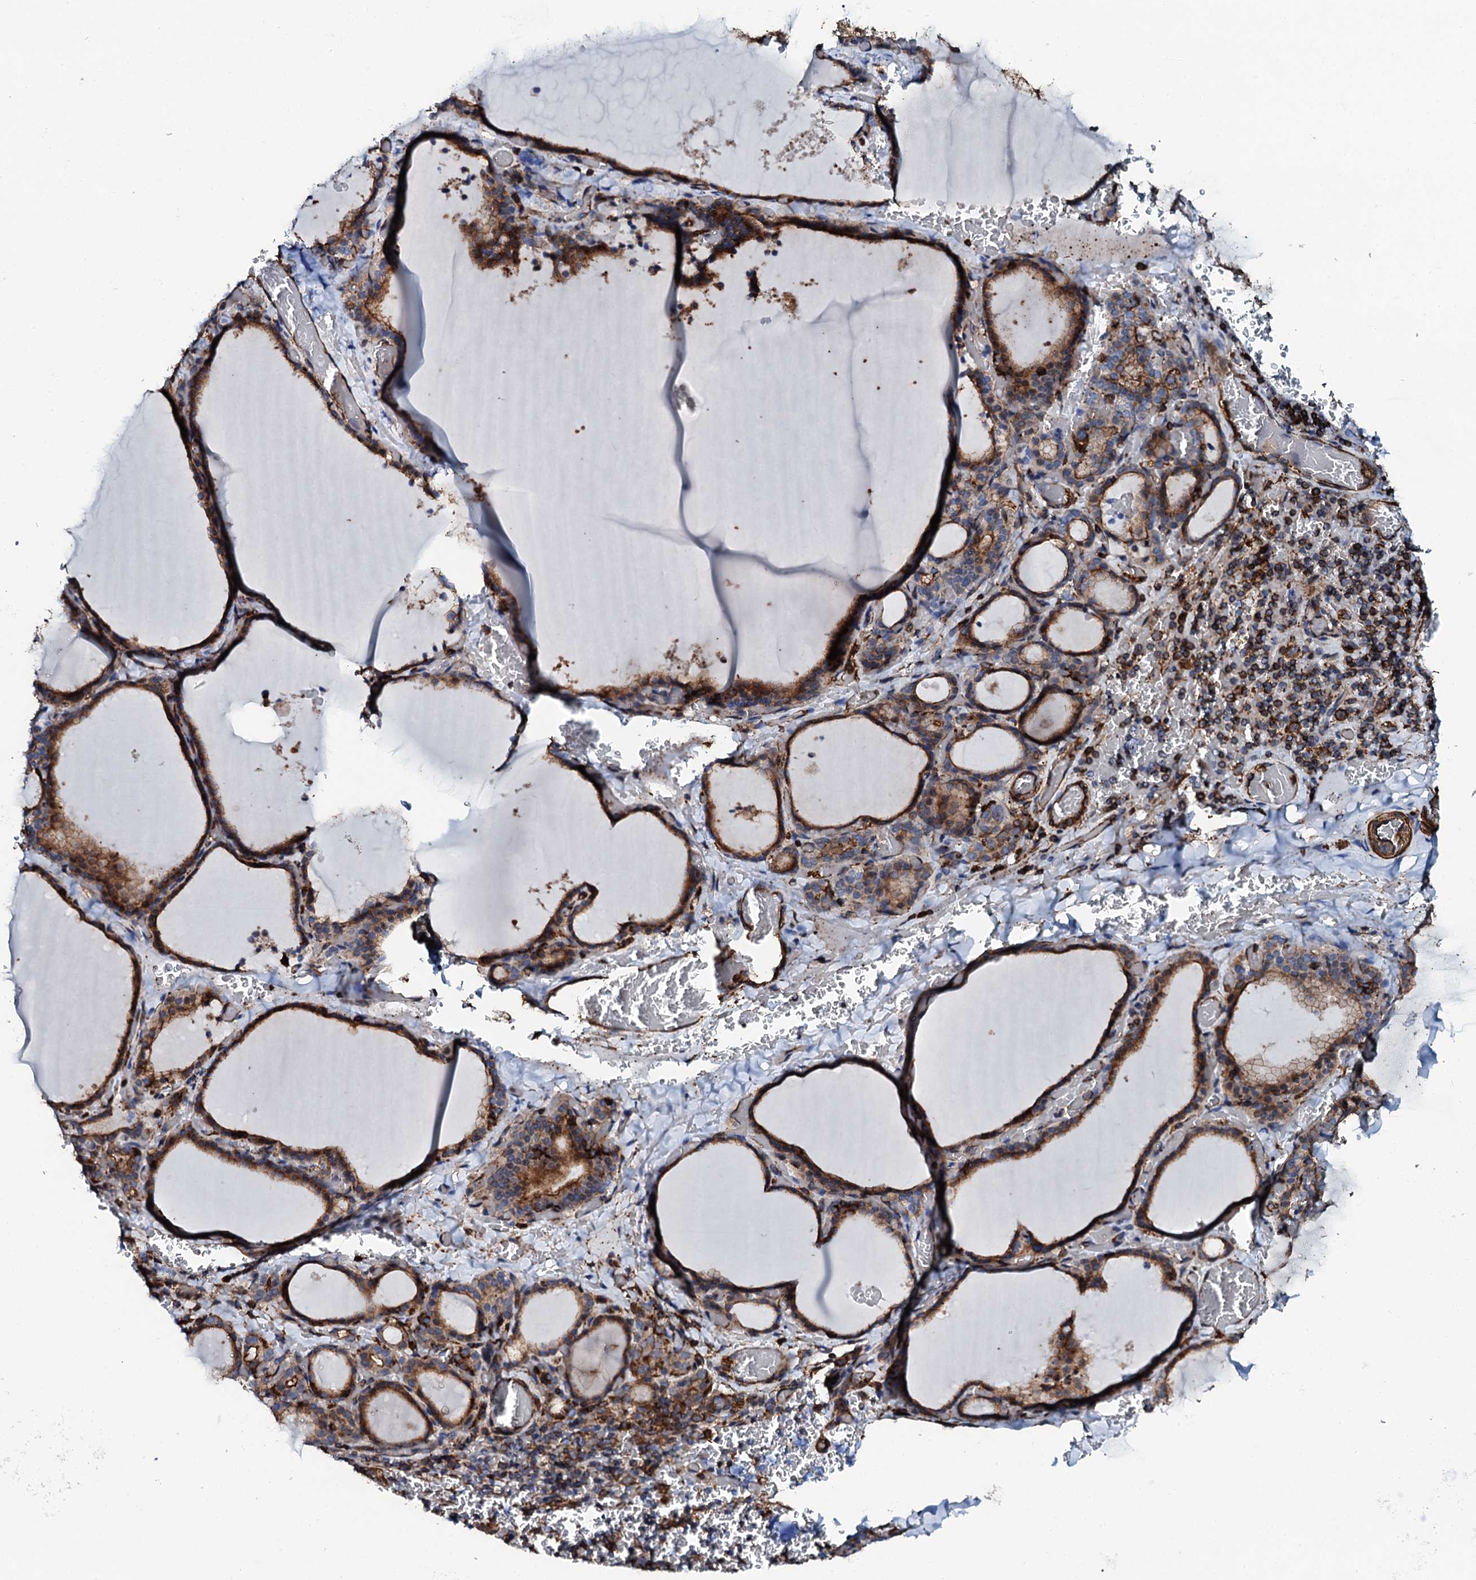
{"staining": {"intensity": "strong", "quantity": ">75%", "location": "cytoplasmic/membranous"}, "tissue": "thyroid gland", "cell_type": "Glandular cells", "image_type": "normal", "snomed": [{"axis": "morphology", "description": "Normal tissue, NOS"}, {"axis": "topography", "description": "Thyroid gland"}], "caption": "An image showing strong cytoplasmic/membranous staining in approximately >75% of glandular cells in normal thyroid gland, as visualized by brown immunohistochemical staining.", "gene": "INTS10", "patient": {"sex": "female", "age": 39}}